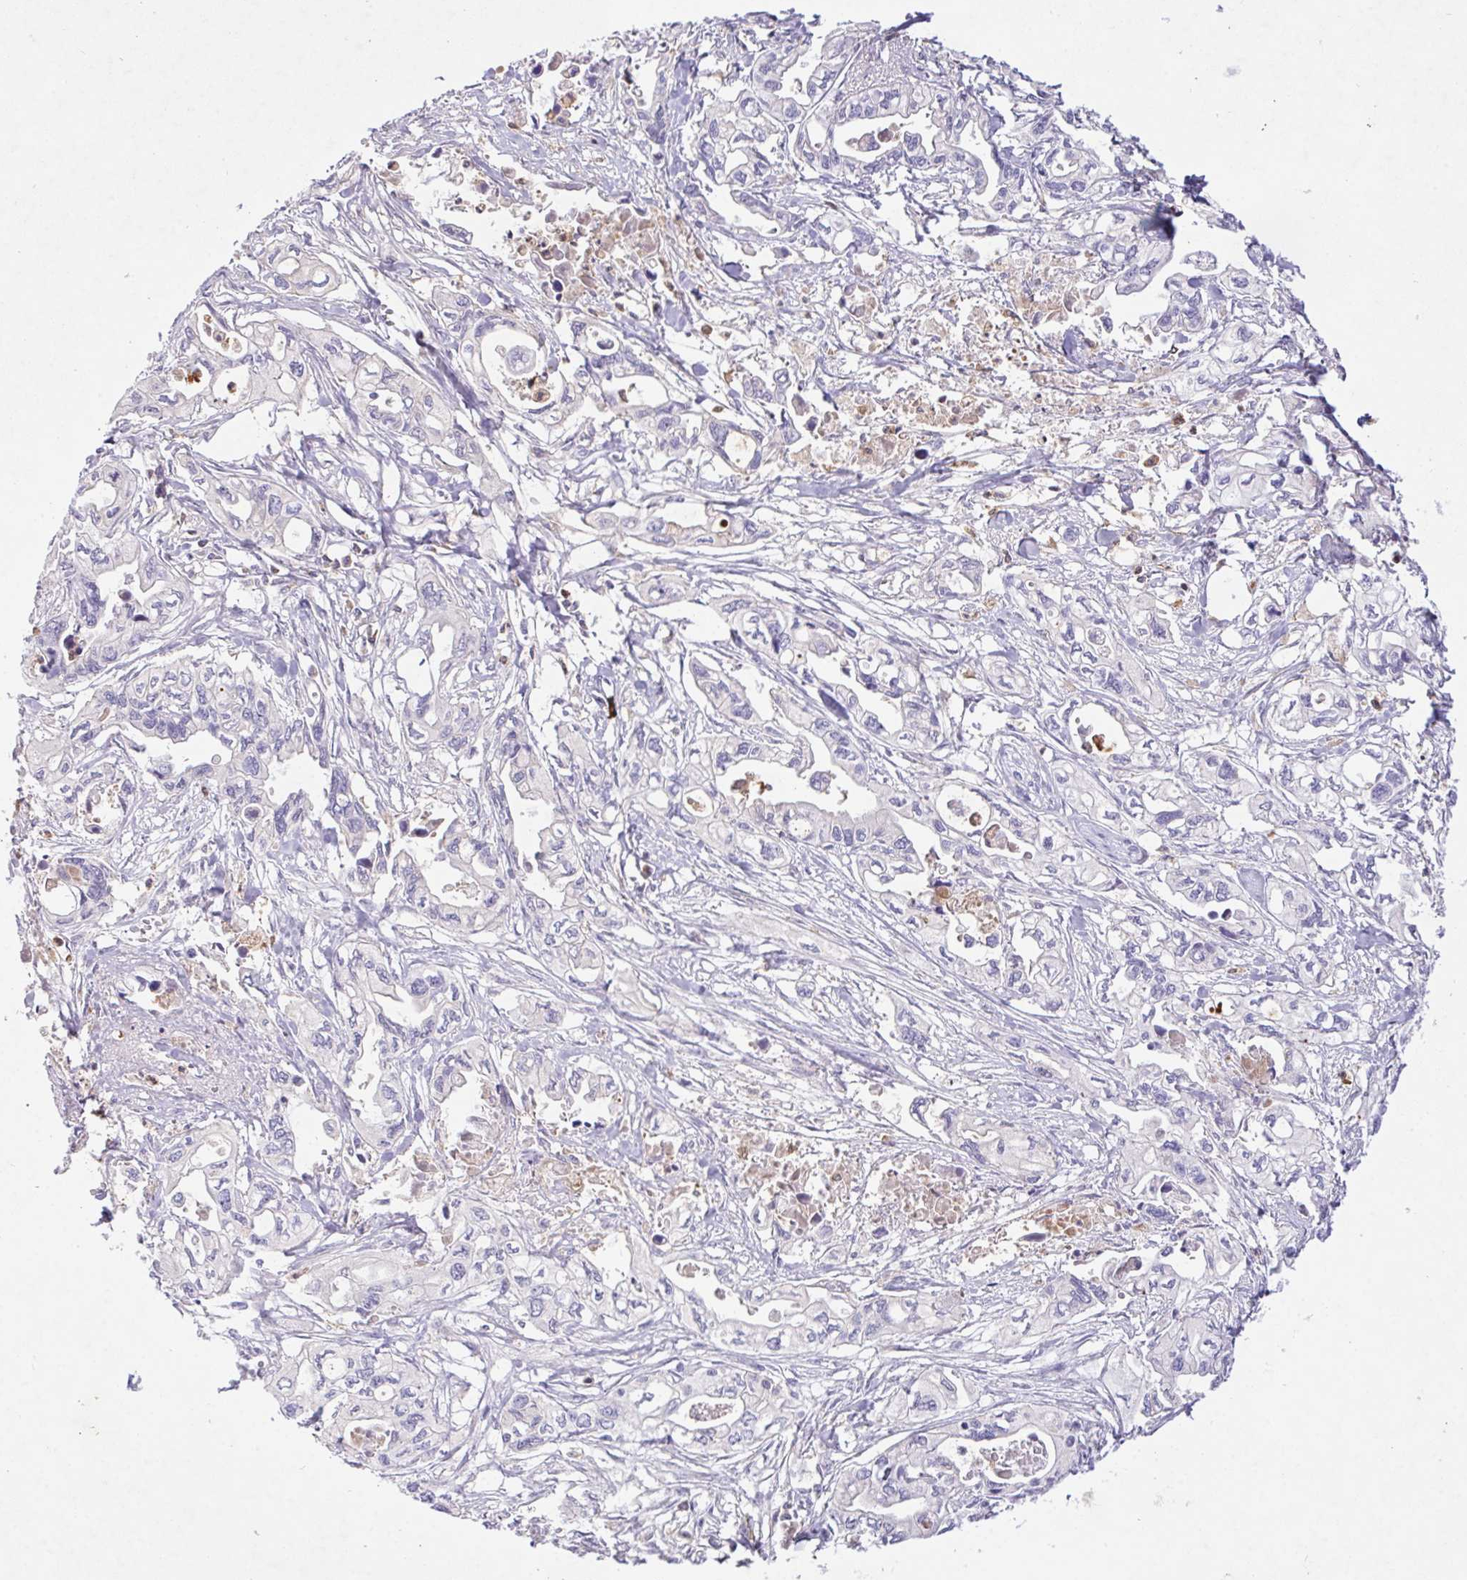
{"staining": {"intensity": "negative", "quantity": "none", "location": "none"}, "tissue": "pancreatic cancer", "cell_type": "Tumor cells", "image_type": "cancer", "snomed": [{"axis": "morphology", "description": "Adenocarcinoma, NOS"}, {"axis": "topography", "description": "Pancreas"}], "caption": "Tumor cells are negative for brown protein staining in pancreatic adenocarcinoma.", "gene": "APBB1IP", "patient": {"sex": "male", "age": 68}}